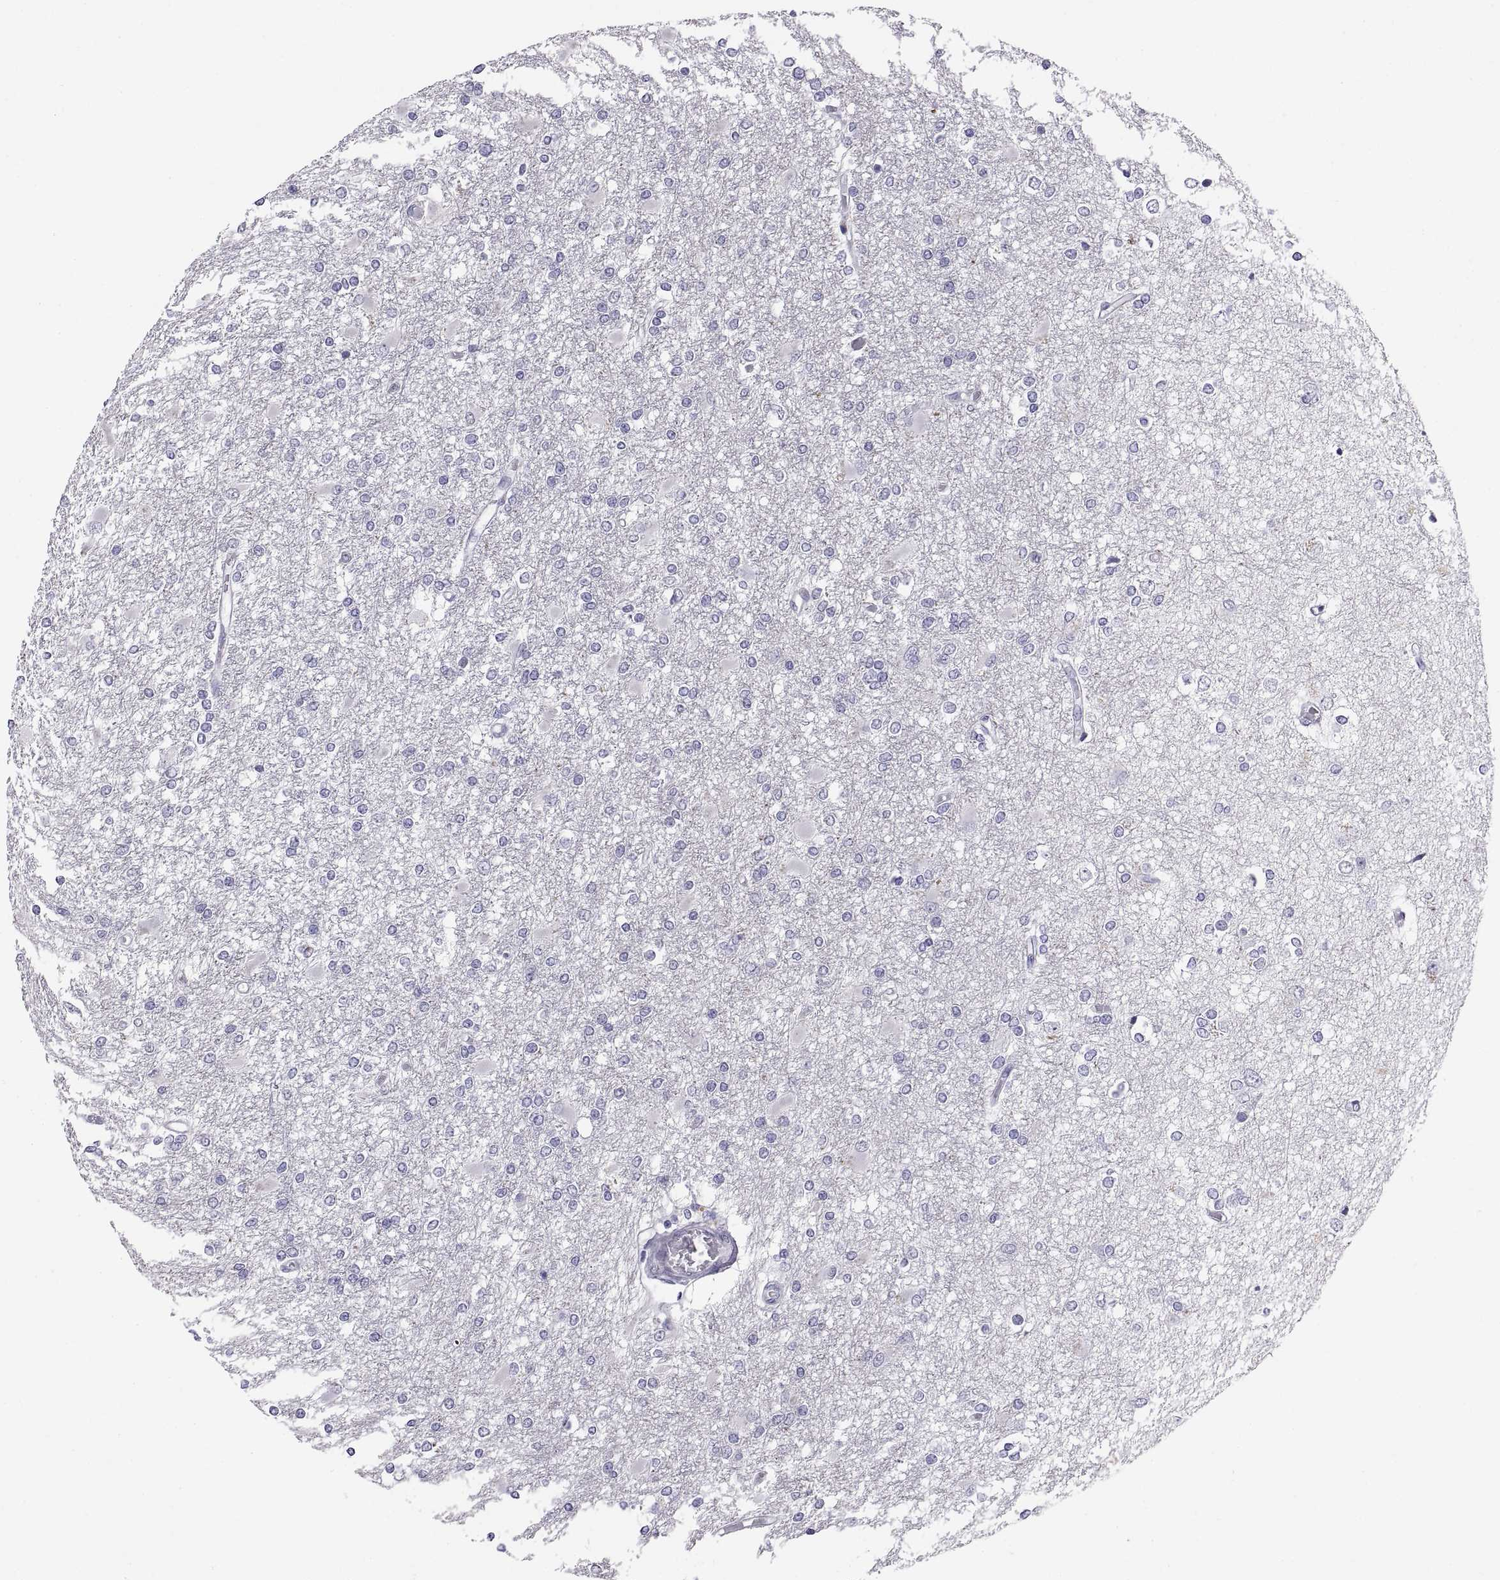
{"staining": {"intensity": "negative", "quantity": "none", "location": "none"}, "tissue": "glioma", "cell_type": "Tumor cells", "image_type": "cancer", "snomed": [{"axis": "morphology", "description": "Glioma, malignant, High grade"}, {"axis": "topography", "description": "Cerebral cortex"}], "caption": "Immunohistochemistry micrograph of glioma stained for a protein (brown), which shows no staining in tumor cells.", "gene": "TEX13A", "patient": {"sex": "male", "age": 79}}